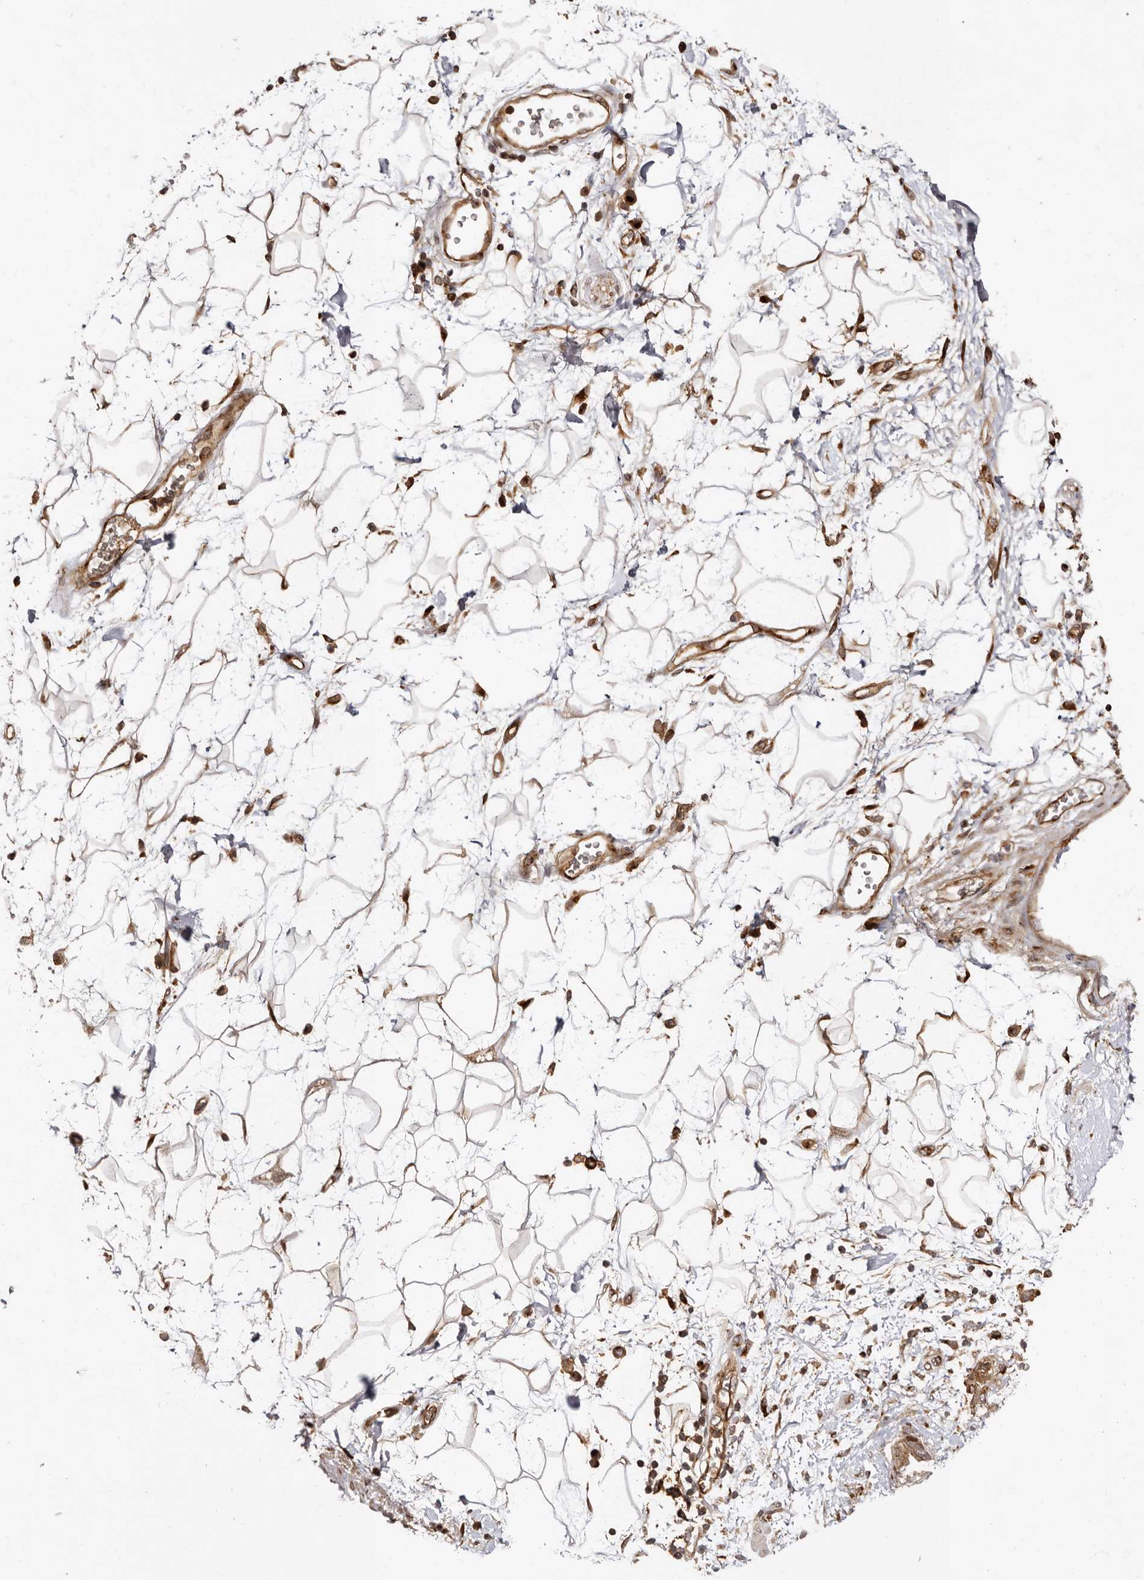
{"staining": {"intensity": "negative", "quantity": "none", "location": "none"}, "tissue": "adipose tissue", "cell_type": "Adipocytes", "image_type": "normal", "snomed": [{"axis": "morphology", "description": "Normal tissue, NOS"}, {"axis": "morphology", "description": "Adenocarcinoma, NOS"}, {"axis": "topography", "description": "Duodenum"}, {"axis": "topography", "description": "Peripheral nerve tissue"}], "caption": "This histopathology image is of unremarkable adipose tissue stained with immunohistochemistry to label a protein in brown with the nuclei are counter-stained blue. There is no expression in adipocytes. Brightfield microscopy of immunohistochemistry (IHC) stained with DAB (brown) and hematoxylin (blue), captured at high magnification.", "gene": "GPR27", "patient": {"sex": "female", "age": 60}}